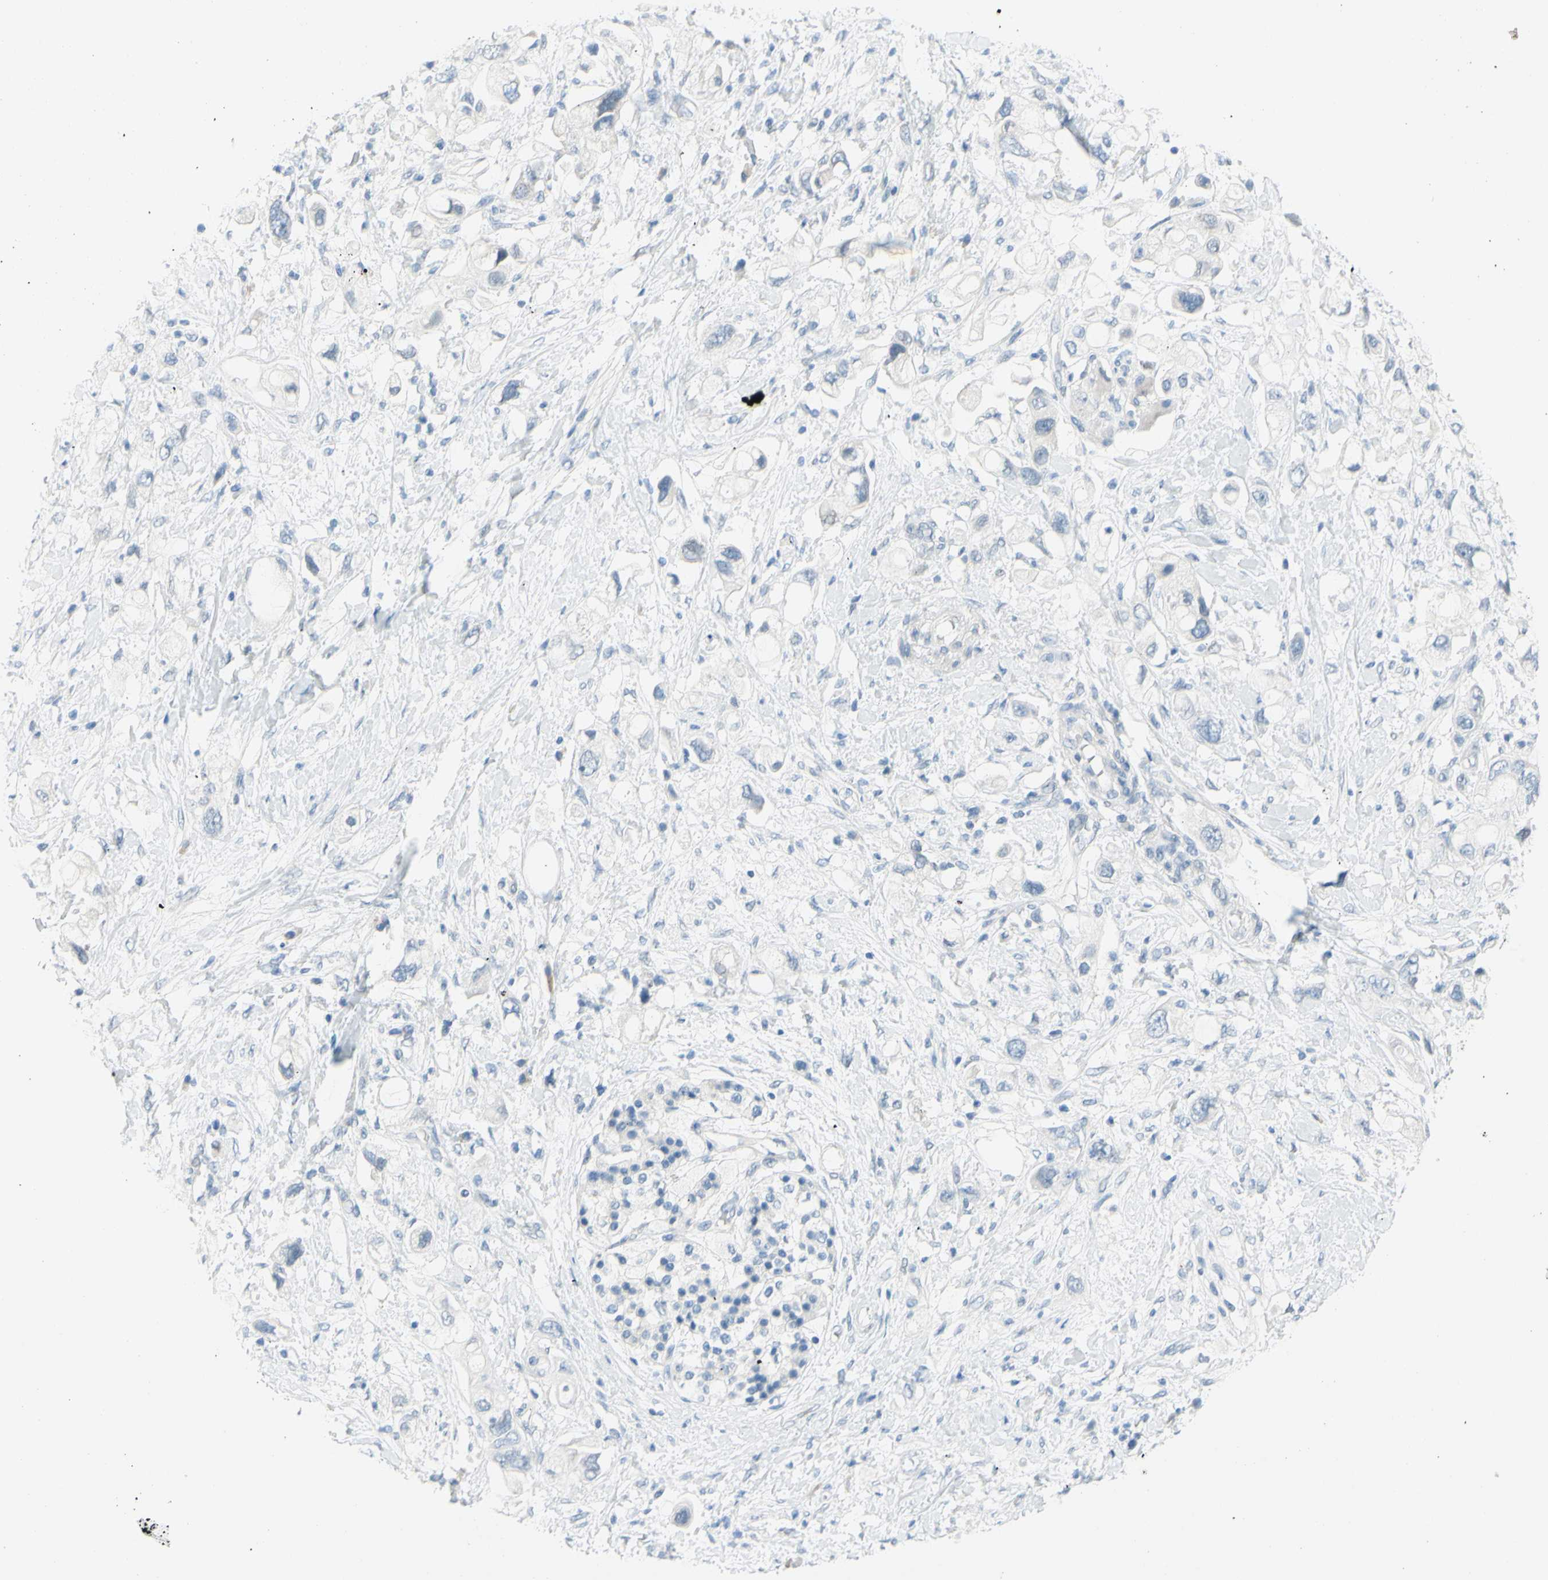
{"staining": {"intensity": "negative", "quantity": "none", "location": "none"}, "tissue": "pancreatic cancer", "cell_type": "Tumor cells", "image_type": "cancer", "snomed": [{"axis": "morphology", "description": "Adenocarcinoma, NOS"}, {"axis": "topography", "description": "Pancreas"}], "caption": "DAB immunohistochemical staining of adenocarcinoma (pancreatic) shows no significant staining in tumor cells.", "gene": "DCT", "patient": {"sex": "female", "age": 56}}